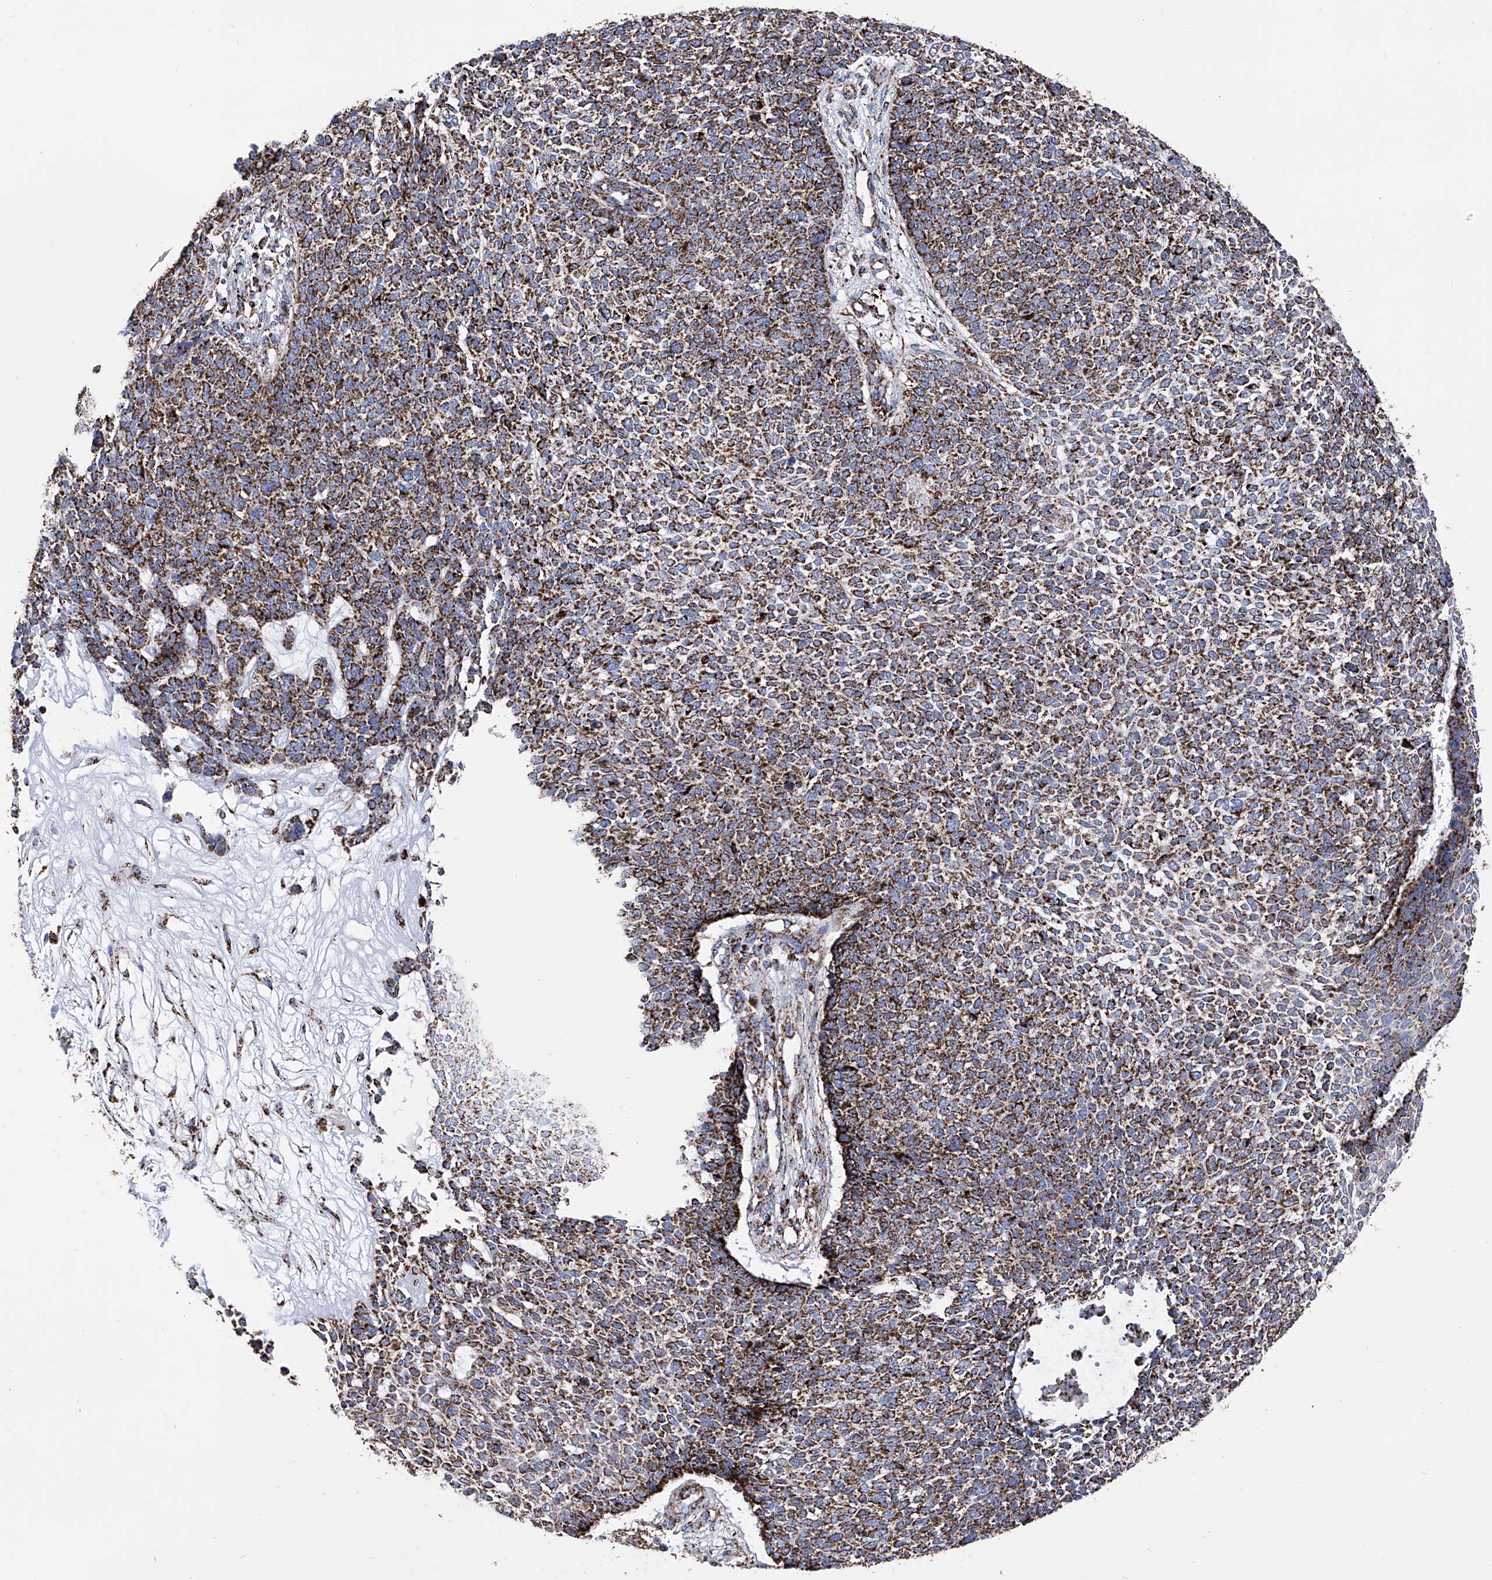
{"staining": {"intensity": "strong", "quantity": ">75%", "location": "cytoplasmic/membranous"}, "tissue": "skin cancer", "cell_type": "Tumor cells", "image_type": "cancer", "snomed": [{"axis": "morphology", "description": "Basal cell carcinoma"}, {"axis": "topography", "description": "Skin"}], "caption": "Immunohistochemical staining of skin cancer (basal cell carcinoma) demonstrates high levels of strong cytoplasmic/membranous expression in about >75% of tumor cells. (DAB (3,3'-diaminobenzidine) = brown stain, brightfield microscopy at high magnification).", "gene": "ATP5PF", "patient": {"sex": "female", "age": 84}}